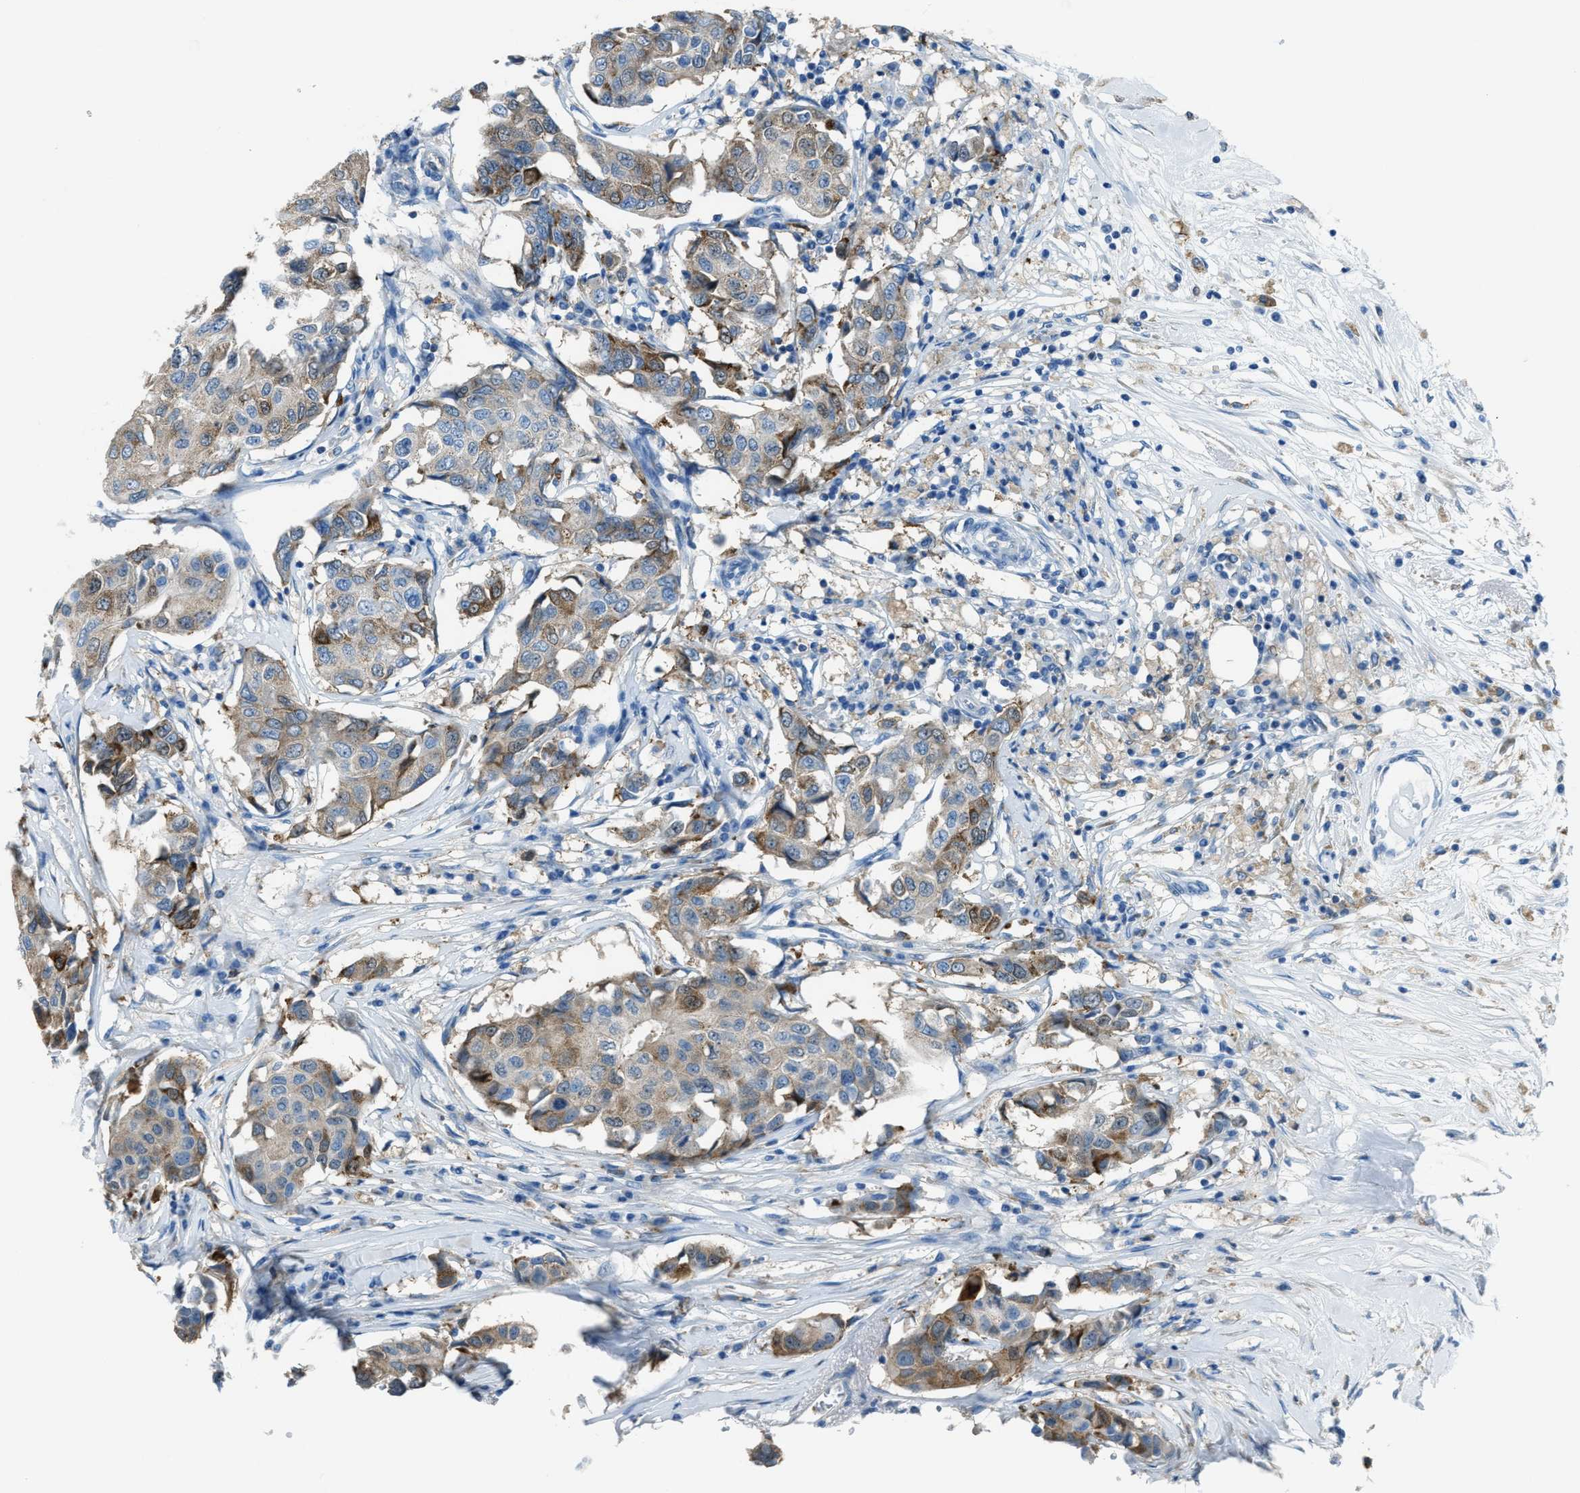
{"staining": {"intensity": "moderate", "quantity": "25%-75%", "location": "cytoplasmic/membranous"}, "tissue": "breast cancer", "cell_type": "Tumor cells", "image_type": "cancer", "snomed": [{"axis": "morphology", "description": "Duct carcinoma"}, {"axis": "topography", "description": "Breast"}], "caption": "Approximately 25%-75% of tumor cells in human infiltrating ductal carcinoma (breast) demonstrate moderate cytoplasmic/membranous protein expression as visualized by brown immunohistochemical staining.", "gene": "MATCAP2", "patient": {"sex": "female", "age": 80}}